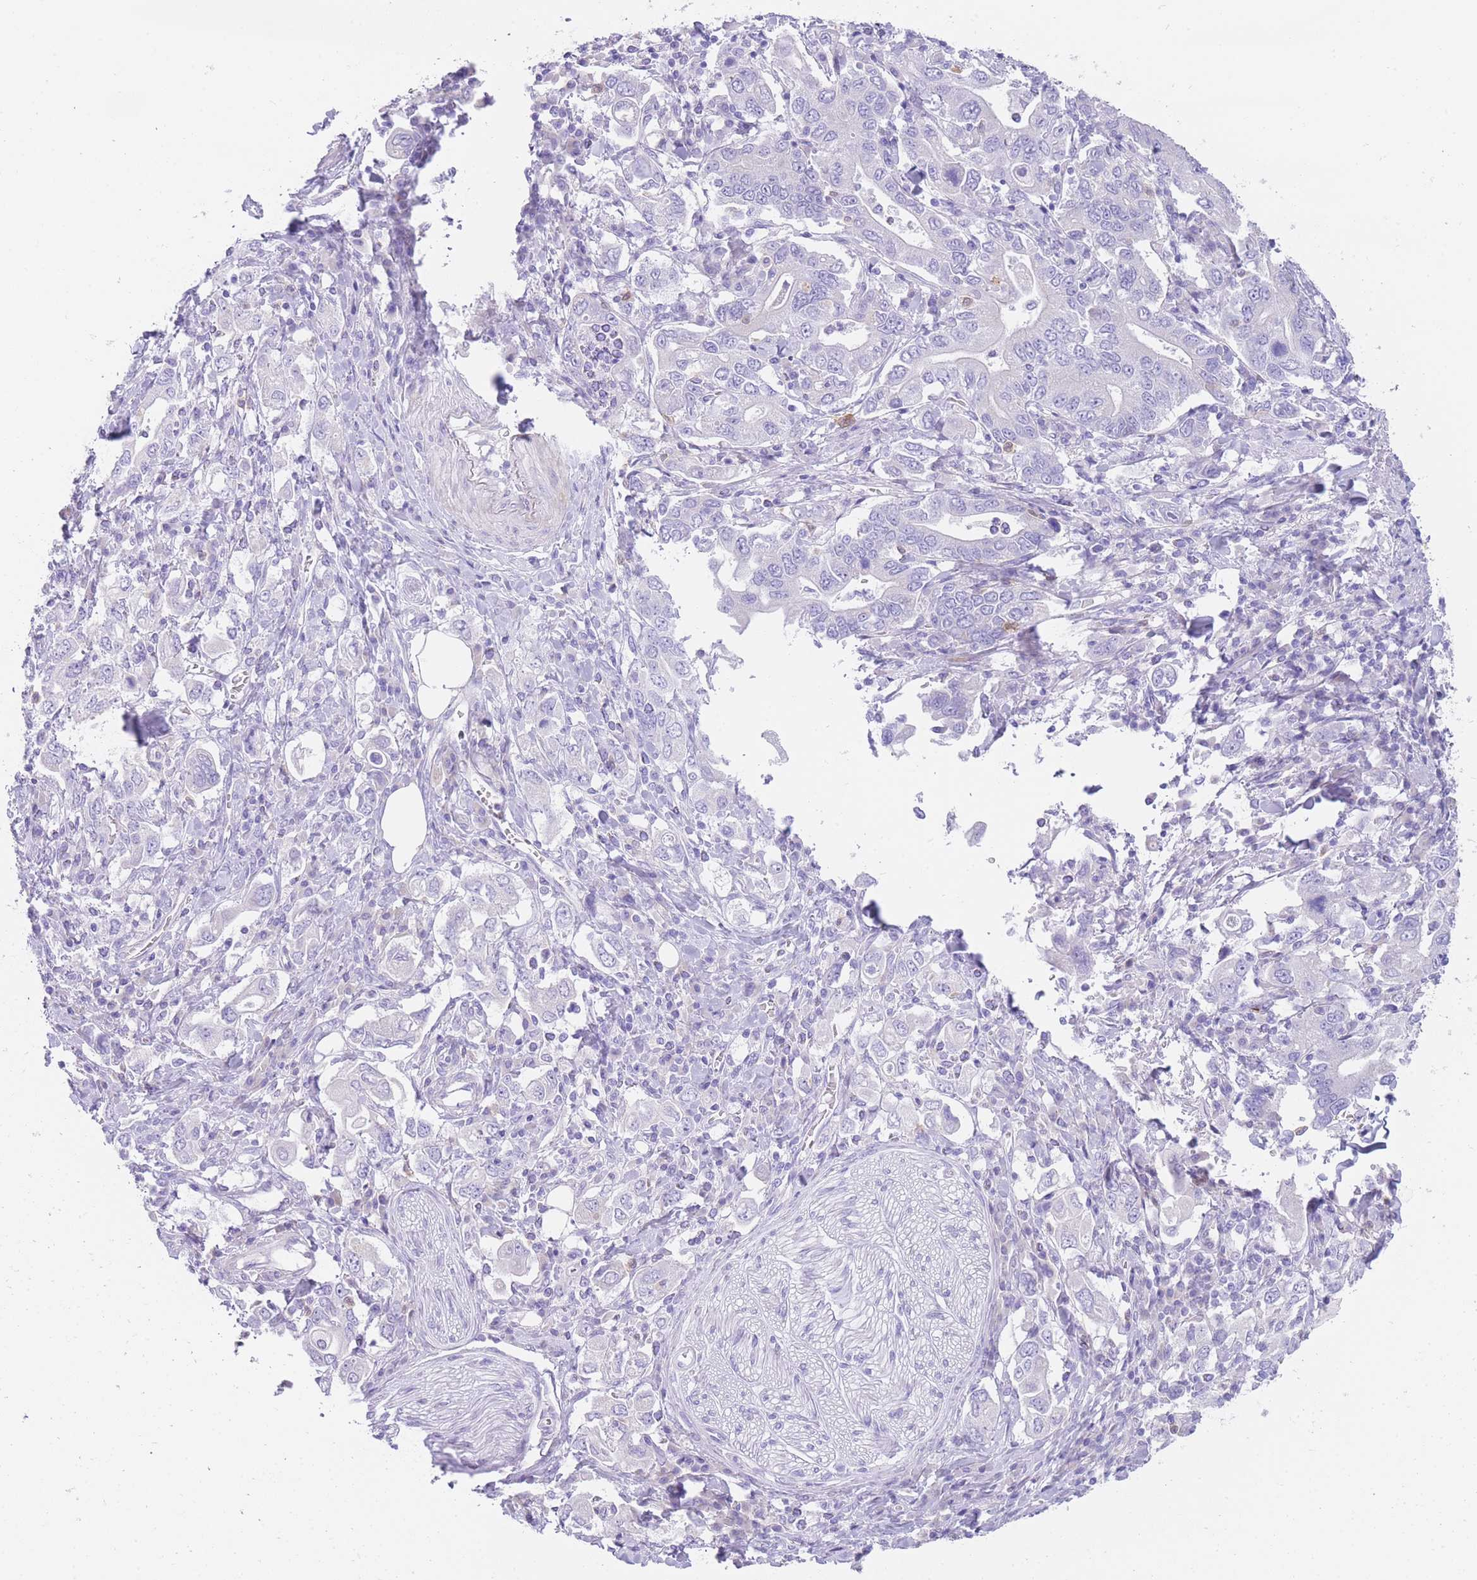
{"staining": {"intensity": "negative", "quantity": "none", "location": "none"}, "tissue": "stomach cancer", "cell_type": "Tumor cells", "image_type": "cancer", "snomed": [{"axis": "morphology", "description": "Adenocarcinoma, NOS"}, {"axis": "topography", "description": "Stomach, upper"}, {"axis": "topography", "description": "Stomach"}], "caption": "DAB (3,3'-diaminobenzidine) immunohistochemical staining of adenocarcinoma (stomach) demonstrates no significant expression in tumor cells.", "gene": "QTRT1", "patient": {"sex": "male", "age": 62}}